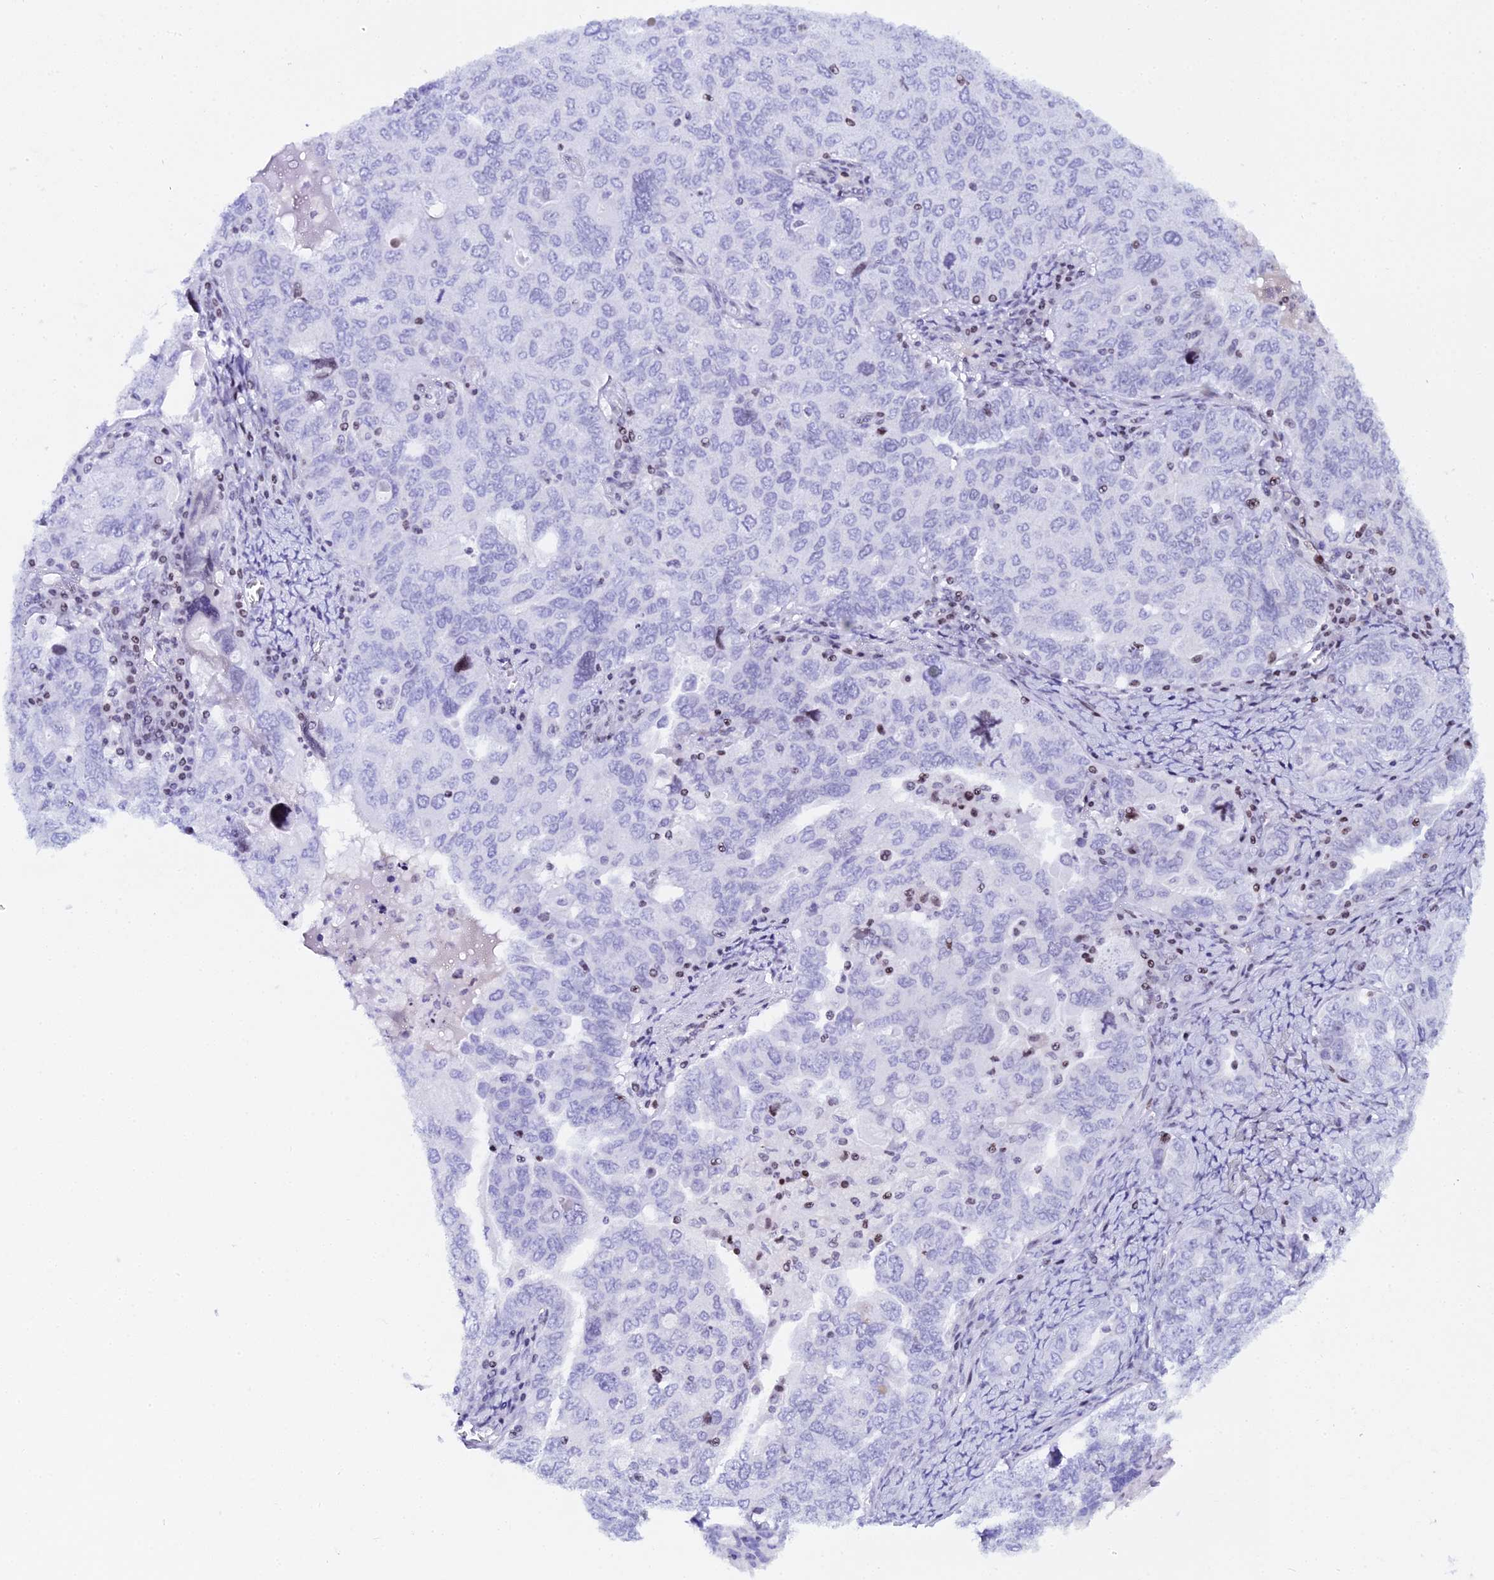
{"staining": {"intensity": "negative", "quantity": "none", "location": "none"}, "tissue": "ovarian cancer", "cell_type": "Tumor cells", "image_type": "cancer", "snomed": [{"axis": "morphology", "description": "Carcinoma, endometroid"}, {"axis": "topography", "description": "Ovary"}], "caption": "Ovarian cancer was stained to show a protein in brown. There is no significant staining in tumor cells. Nuclei are stained in blue.", "gene": "MYNN", "patient": {"sex": "female", "age": 62}}